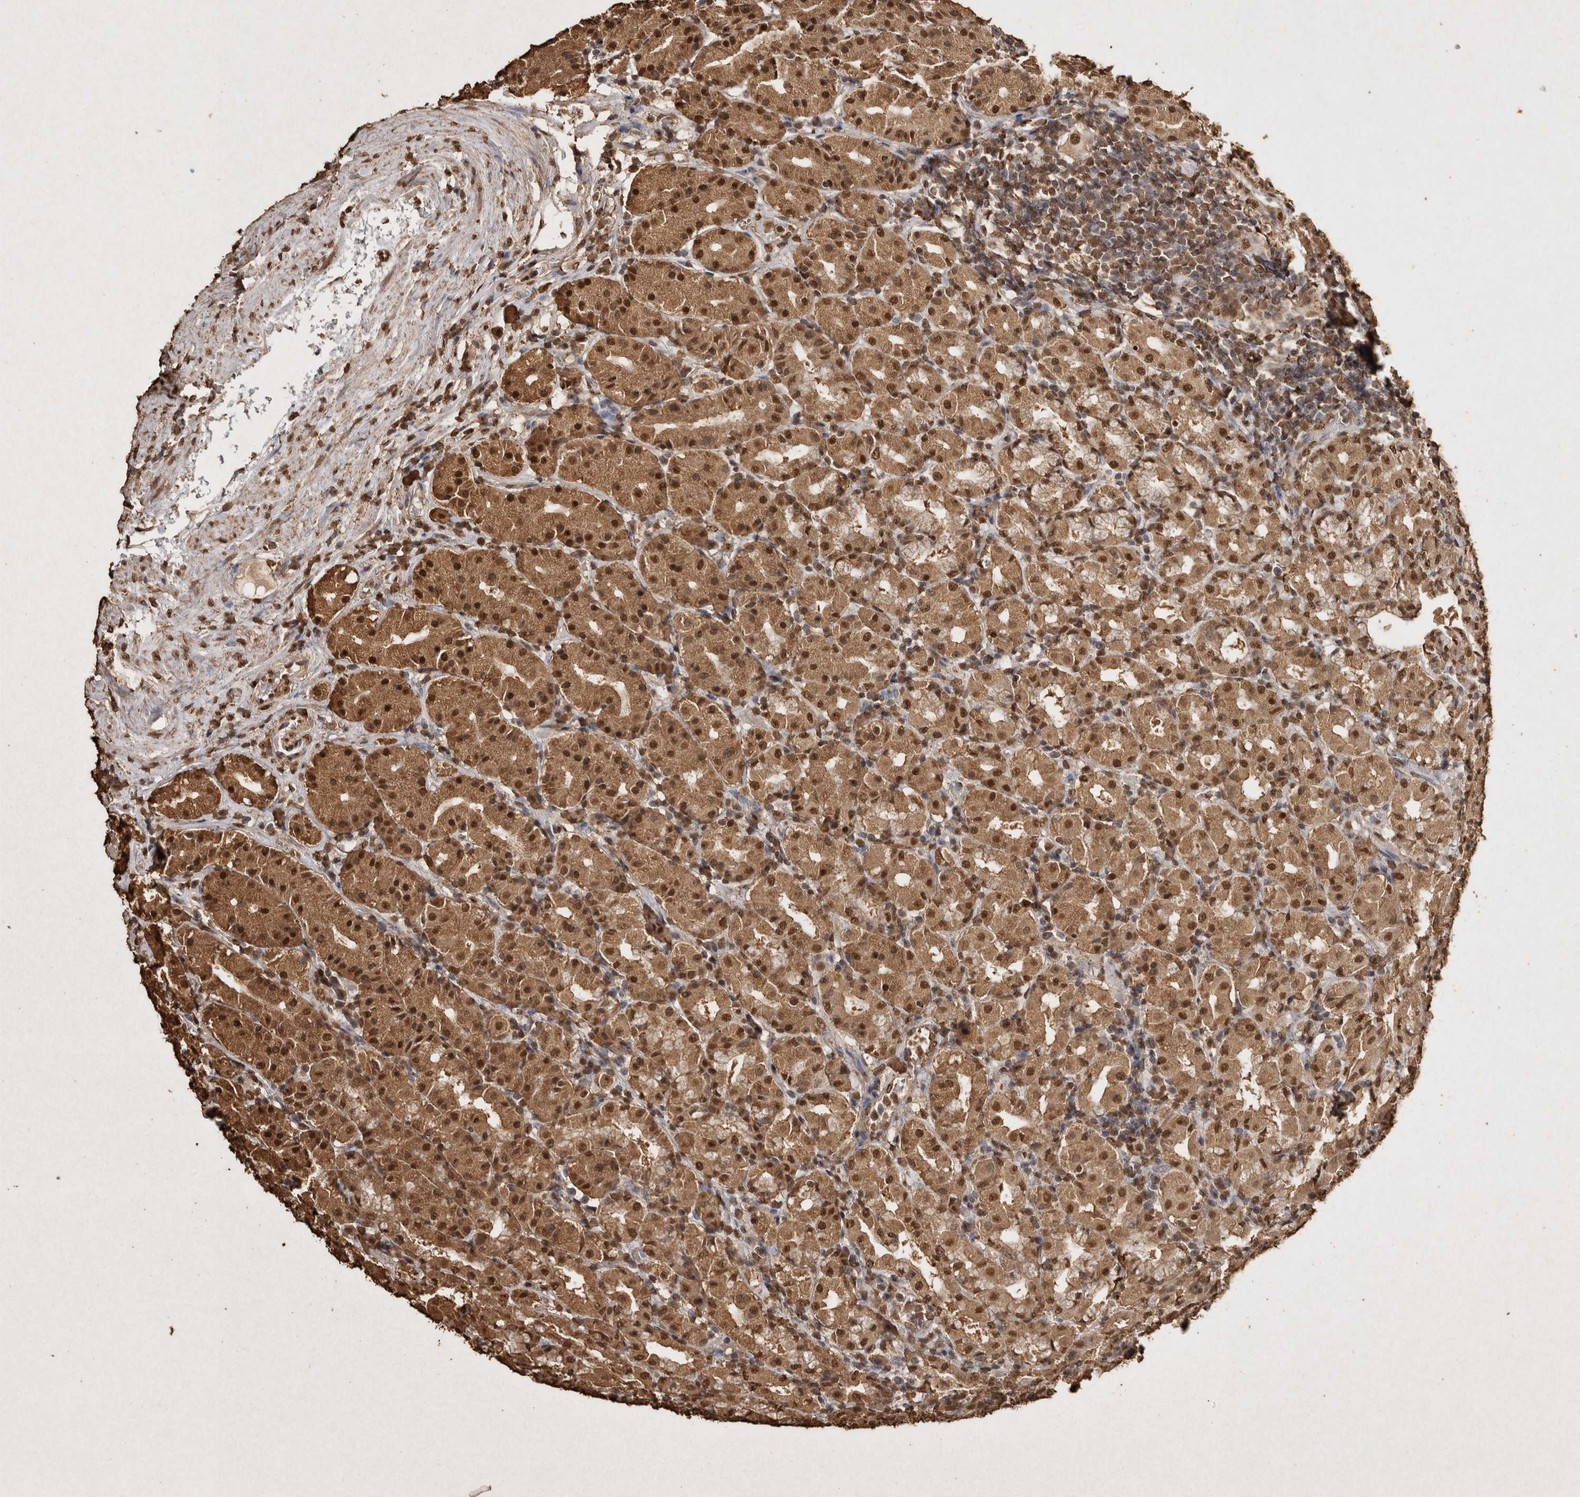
{"staining": {"intensity": "strong", "quantity": ">75%", "location": "cytoplasmic/membranous,nuclear"}, "tissue": "stomach", "cell_type": "Glandular cells", "image_type": "normal", "snomed": [{"axis": "morphology", "description": "Normal tissue, NOS"}, {"axis": "topography", "description": "Stomach, lower"}], "caption": "Immunohistochemistry (IHC) of benign human stomach reveals high levels of strong cytoplasmic/membranous,nuclear positivity in about >75% of glandular cells. (DAB (3,3'-diaminobenzidine) = brown stain, brightfield microscopy at high magnification).", "gene": "FSTL3", "patient": {"sex": "female", "age": 56}}